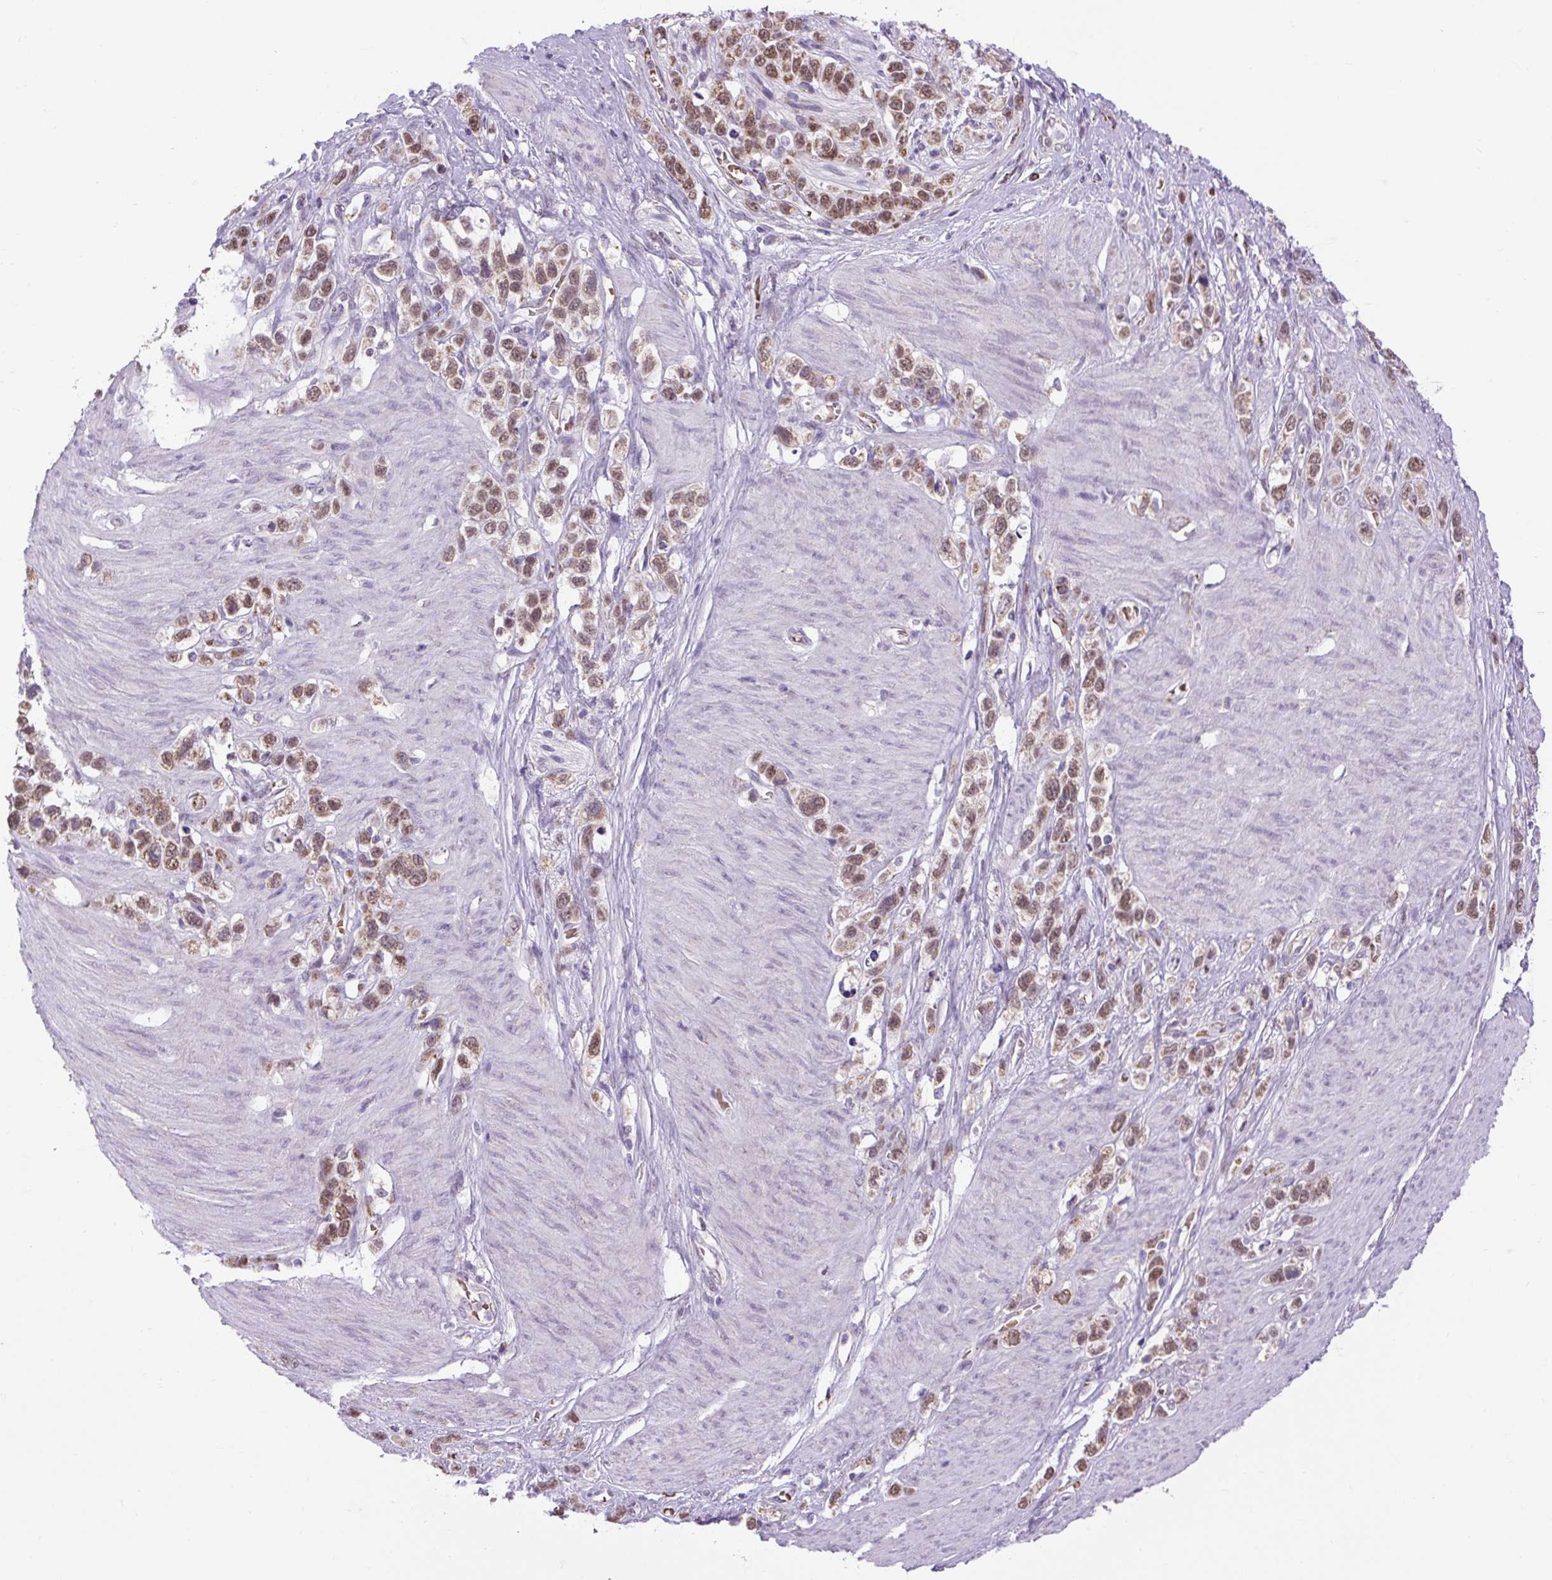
{"staining": {"intensity": "moderate", "quantity": ">75%", "location": "cytoplasmic/membranous,nuclear"}, "tissue": "stomach cancer", "cell_type": "Tumor cells", "image_type": "cancer", "snomed": [{"axis": "morphology", "description": "Adenocarcinoma, NOS"}, {"axis": "topography", "description": "Stomach"}], "caption": "This photomicrograph displays immunohistochemistry staining of human adenocarcinoma (stomach), with medium moderate cytoplasmic/membranous and nuclear expression in approximately >75% of tumor cells.", "gene": "SCO2", "patient": {"sex": "female", "age": 65}}